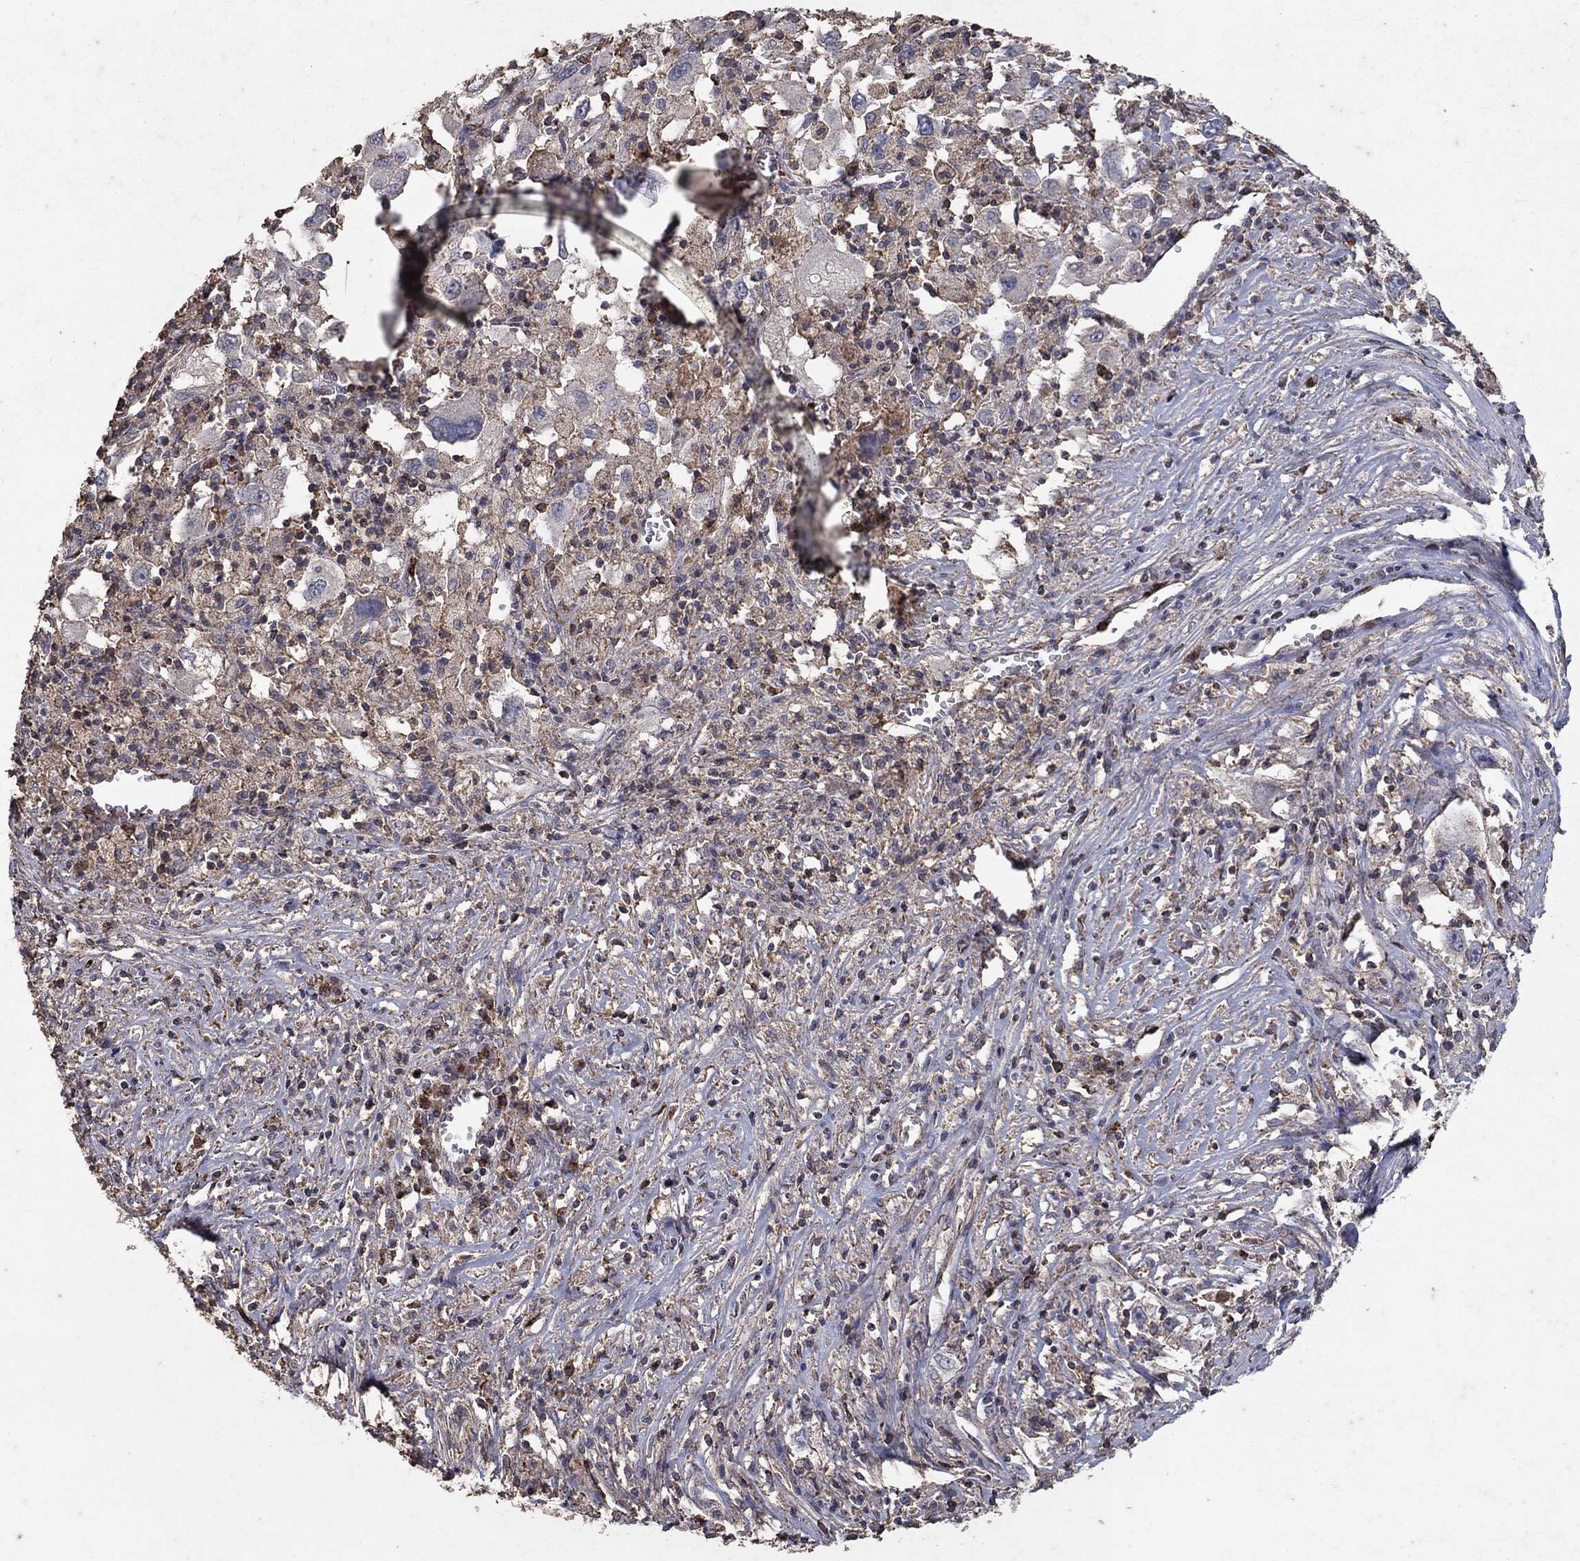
{"staining": {"intensity": "weak", "quantity": "25%-75%", "location": "cytoplasmic/membranous"}, "tissue": "melanoma", "cell_type": "Tumor cells", "image_type": "cancer", "snomed": [{"axis": "morphology", "description": "Malignant melanoma, Metastatic site"}, {"axis": "topography", "description": "Soft tissue"}], "caption": "Malignant melanoma (metastatic site) stained for a protein demonstrates weak cytoplasmic/membranous positivity in tumor cells. The protein of interest is shown in brown color, while the nuclei are stained blue.", "gene": "CD24", "patient": {"sex": "male", "age": 50}}